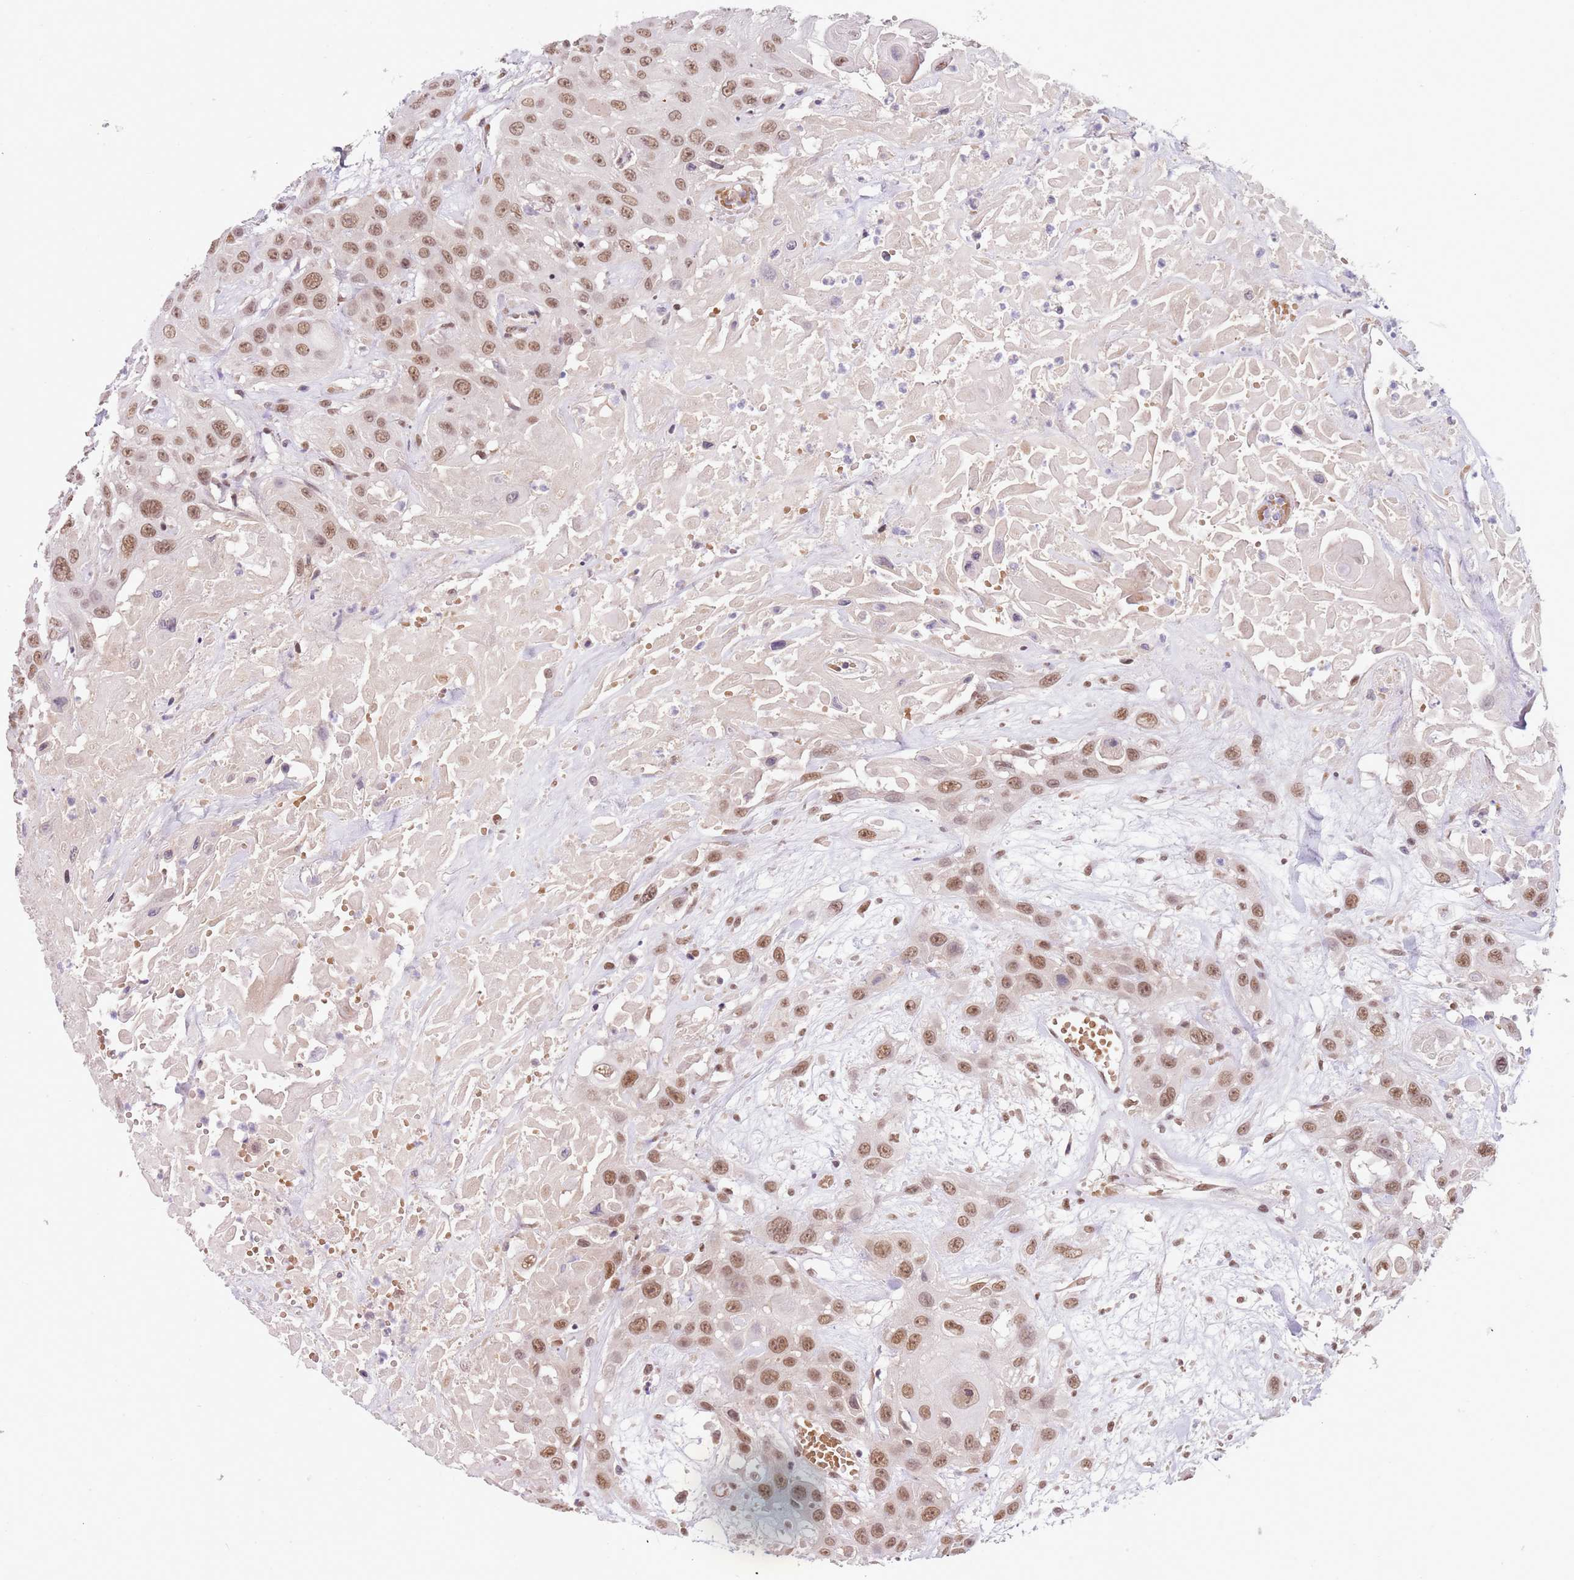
{"staining": {"intensity": "moderate", "quantity": ">75%", "location": "nuclear"}, "tissue": "head and neck cancer", "cell_type": "Tumor cells", "image_type": "cancer", "snomed": [{"axis": "morphology", "description": "Squamous cell carcinoma, NOS"}, {"axis": "topography", "description": "Head-Neck"}], "caption": "Head and neck cancer stained with IHC demonstrates moderate nuclear staining in about >75% of tumor cells.", "gene": "TM2D1", "patient": {"sex": "male", "age": 81}}